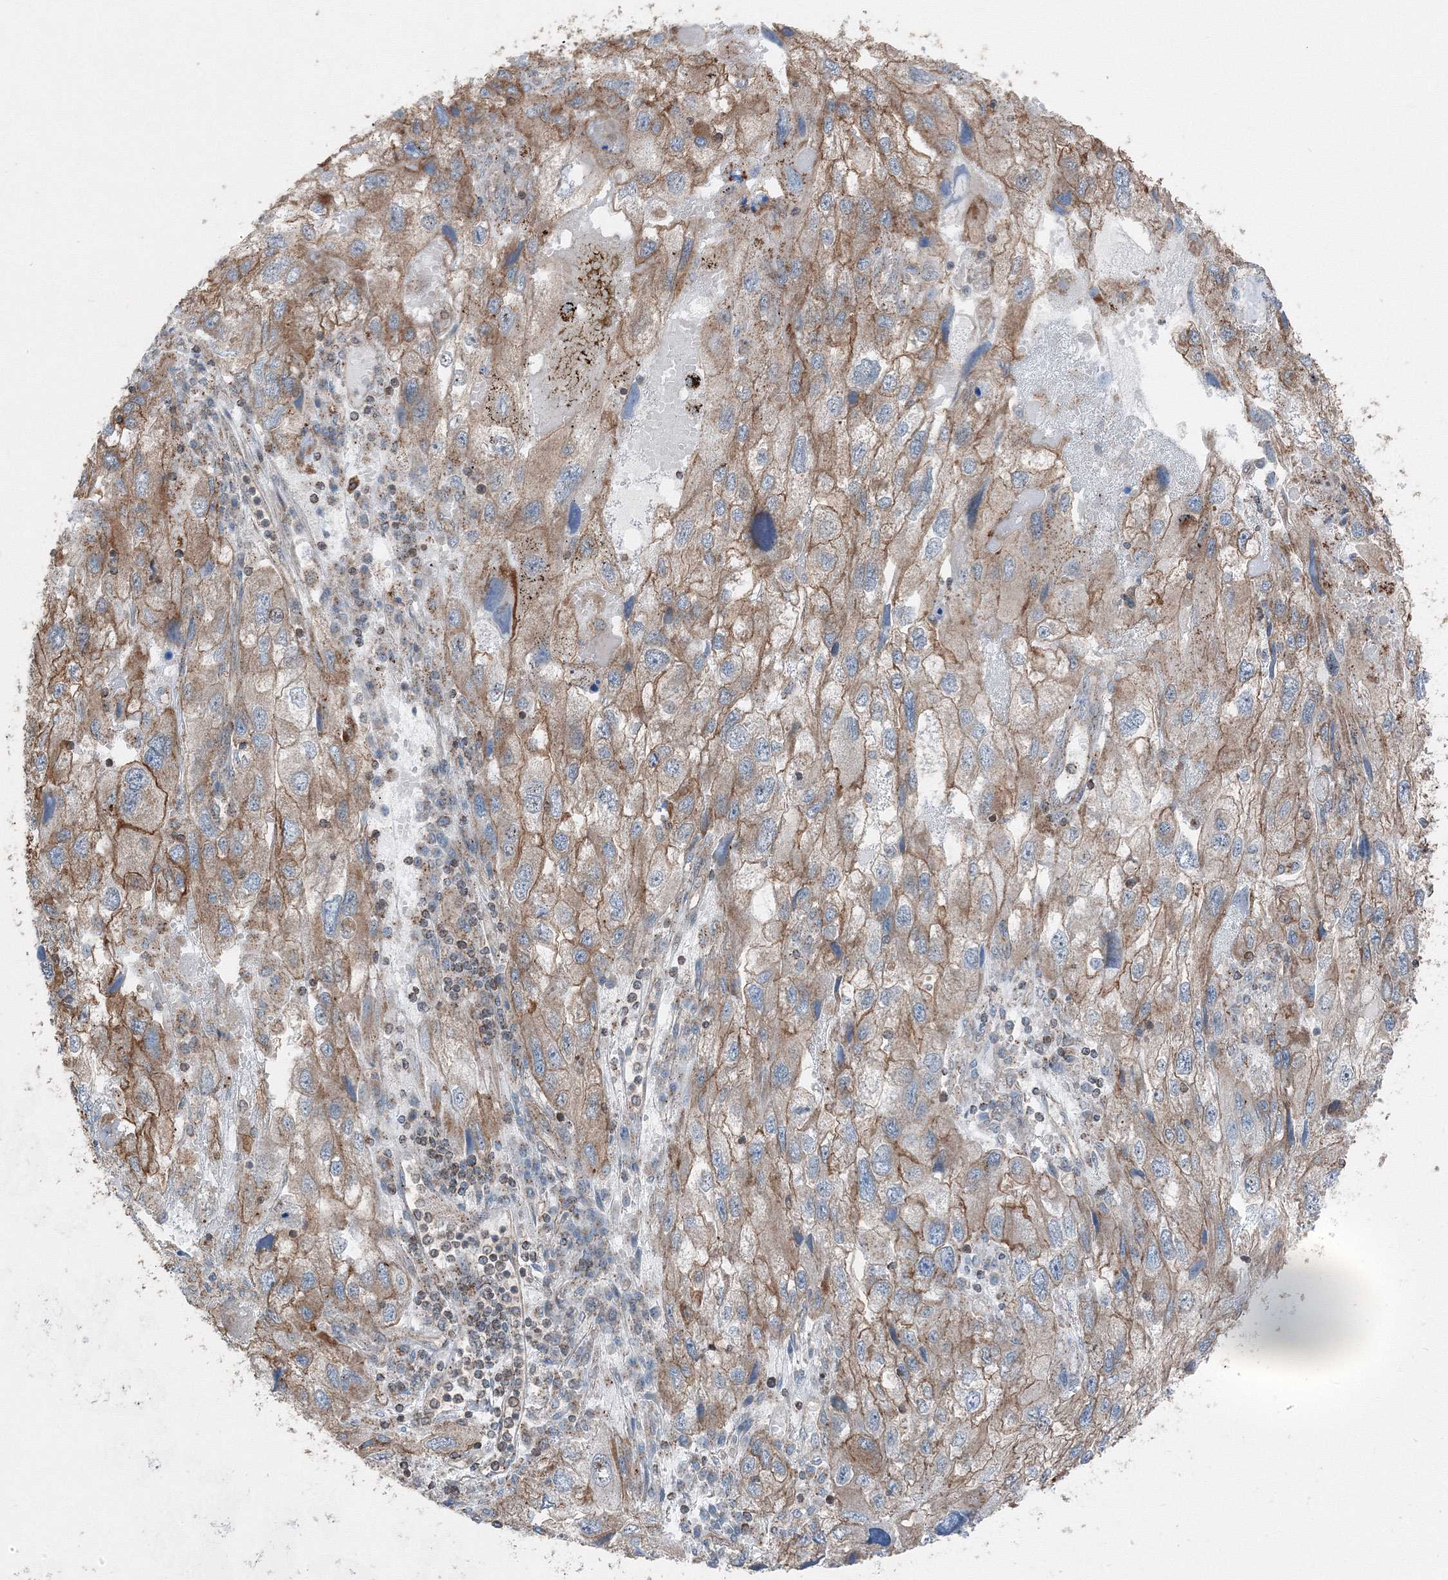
{"staining": {"intensity": "moderate", "quantity": ">75%", "location": "cytoplasmic/membranous"}, "tissue": "endometrial cancer", "cell_type": "Tumor cells", "image_type": "cancer", "snomed": [{"axis": "morphology", "description": "Adenocarcinoma, NOS"}, {"axis": "topography", "description": "Endometrium"}], "caption": "Moderate cytoplasmic/membranous protein staining is appreciated in approximately >75% of tumor cells in endometrial cancer. (IHC, brightfield microscopy, high magnification).", "gene": "AASDH", "patient": {"sex": "female", "age": 49}}